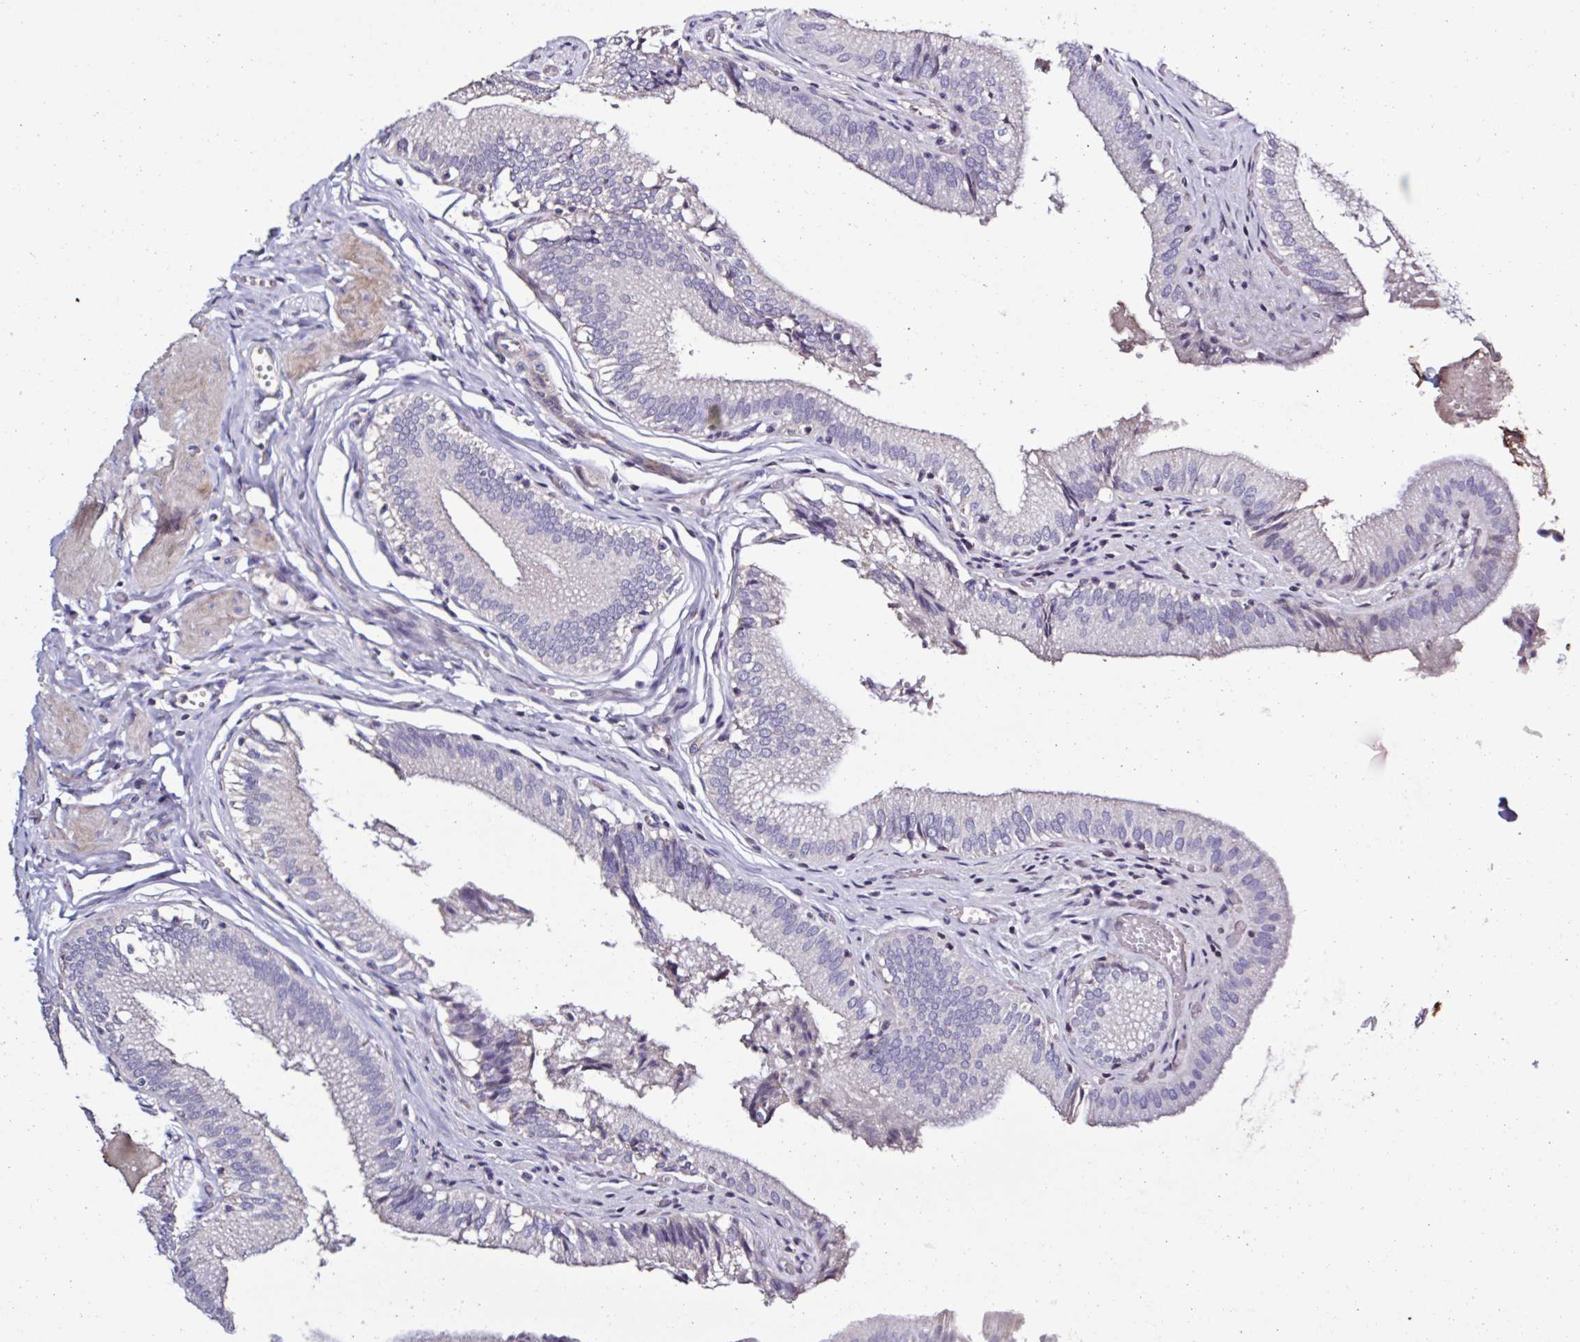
{"staining": {"intensity": "negative", "quantity": "none", "location": "none"}, "tissue": "gallbladder", "cell_type": "Glandular cells", "image_type": "normal", "snomed": [{"axis": "morphology", "description": "Normal tissue, NOS"}, {"axis": "topography", "description": "Gallbladder"}, {"axis": "topography", "description": "Peripheral nerve tissue"}], "caption": "The immunohistochemistry micrograph has no significant staining in glandular cells of gallbladder. The staining is performed using DAB (3,3'-diaminobenzidine) brown chromogen with nuclei counter-stained in using hematoxylin.", "gene": "PLA2G4E", "patient": {"sex": "male", "age": 17}}